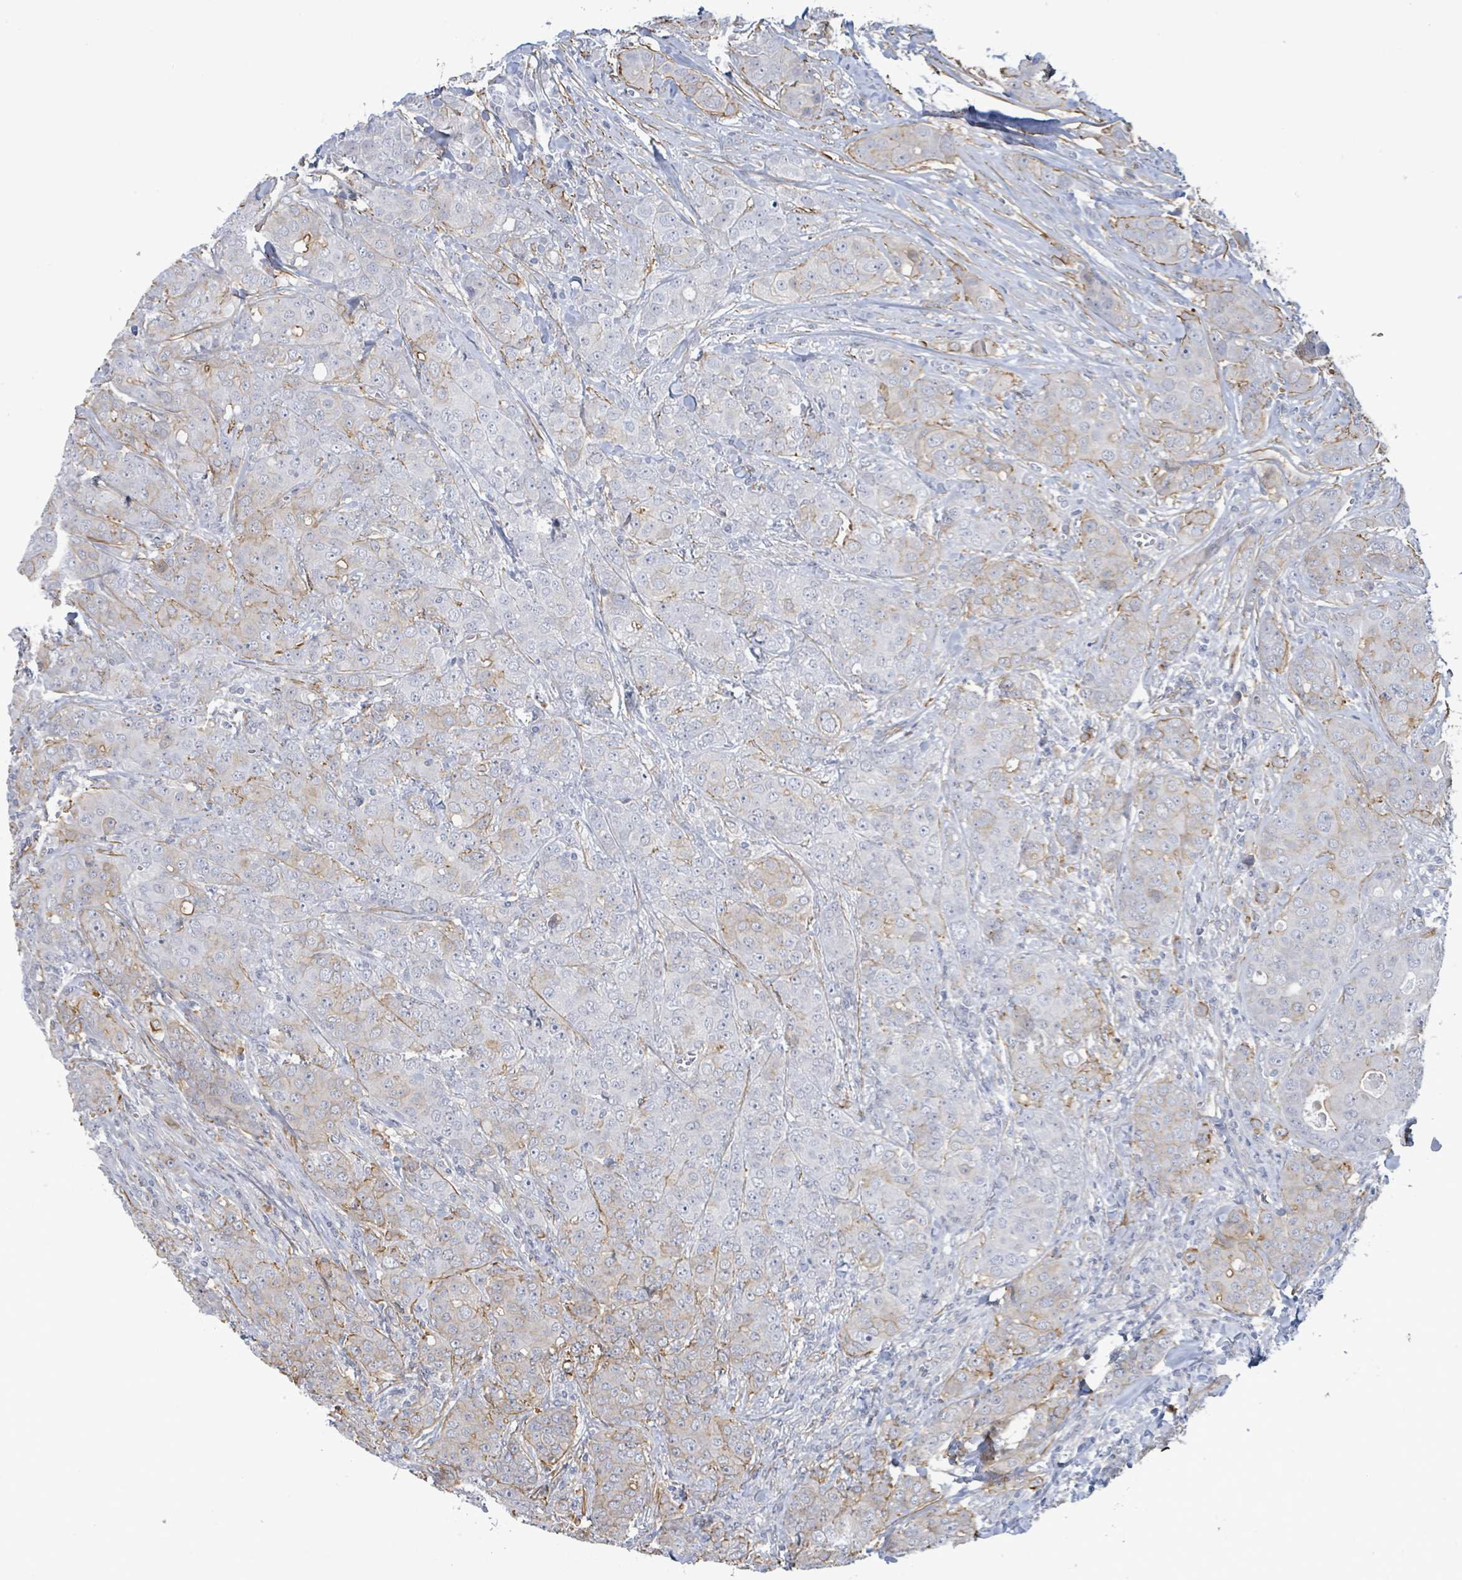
{"staining": {"intensity": "weak", "quantity": "<25%", "location": "cytoplasmic/membranous"}, "tissue": "breast cancer", "cell_type": "Tumor cells", "image_type": "cancer", "snomed": [{"axis": "morphology", "description": "Duct carcinoma"}, {"axis": "topography", "description": "Breast"}], "caption": "This is an immunohistochemistry photomicrograph of breast cancer (invasive ductal carcinoma). There is no positivity in tumor cells.", "gene": "DMRTC1B", "patient": {"sex": "female", "age": 43}}